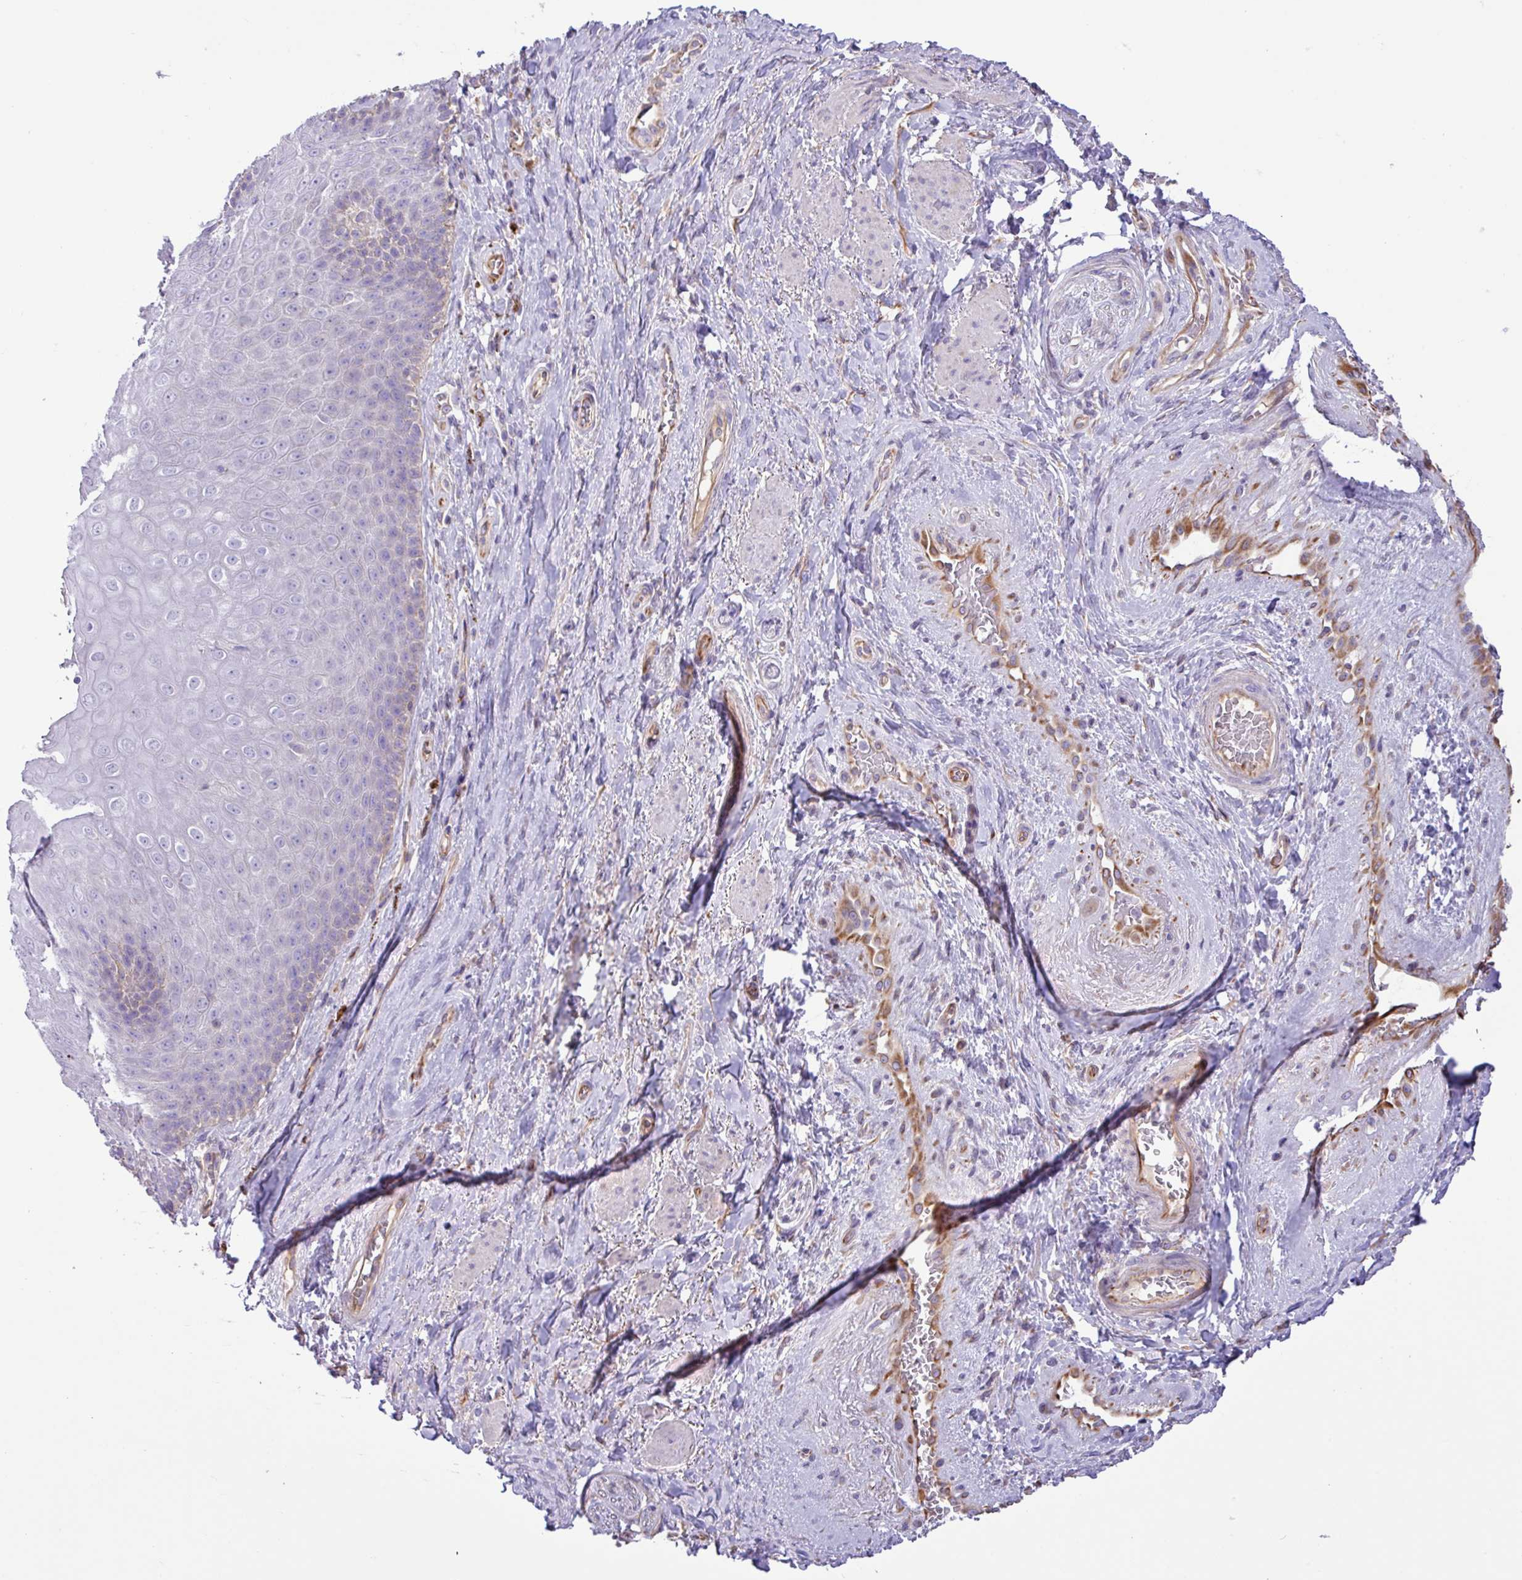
{"staining": {"intensity": "negative", "quantity": "none", "location": "none"}, "tissue": "skin", "cell_type": "Epidermal cells", "image_type": "normal", "snomed": [{"axis": "morphology", "description": "Normal tissue, NOS"}, {"axis": "topography", "description": "Anal"}, {"axis": "topography", "description": "Peripheral nerve tissue"}], "caption": "Immunohistochemistry histopathology image of normal skin: skin stained with DAB displays no significant protein positivity in epidermal cells.", "gene": "MRM2", "patient": {"sex": "male", "age": 53}}